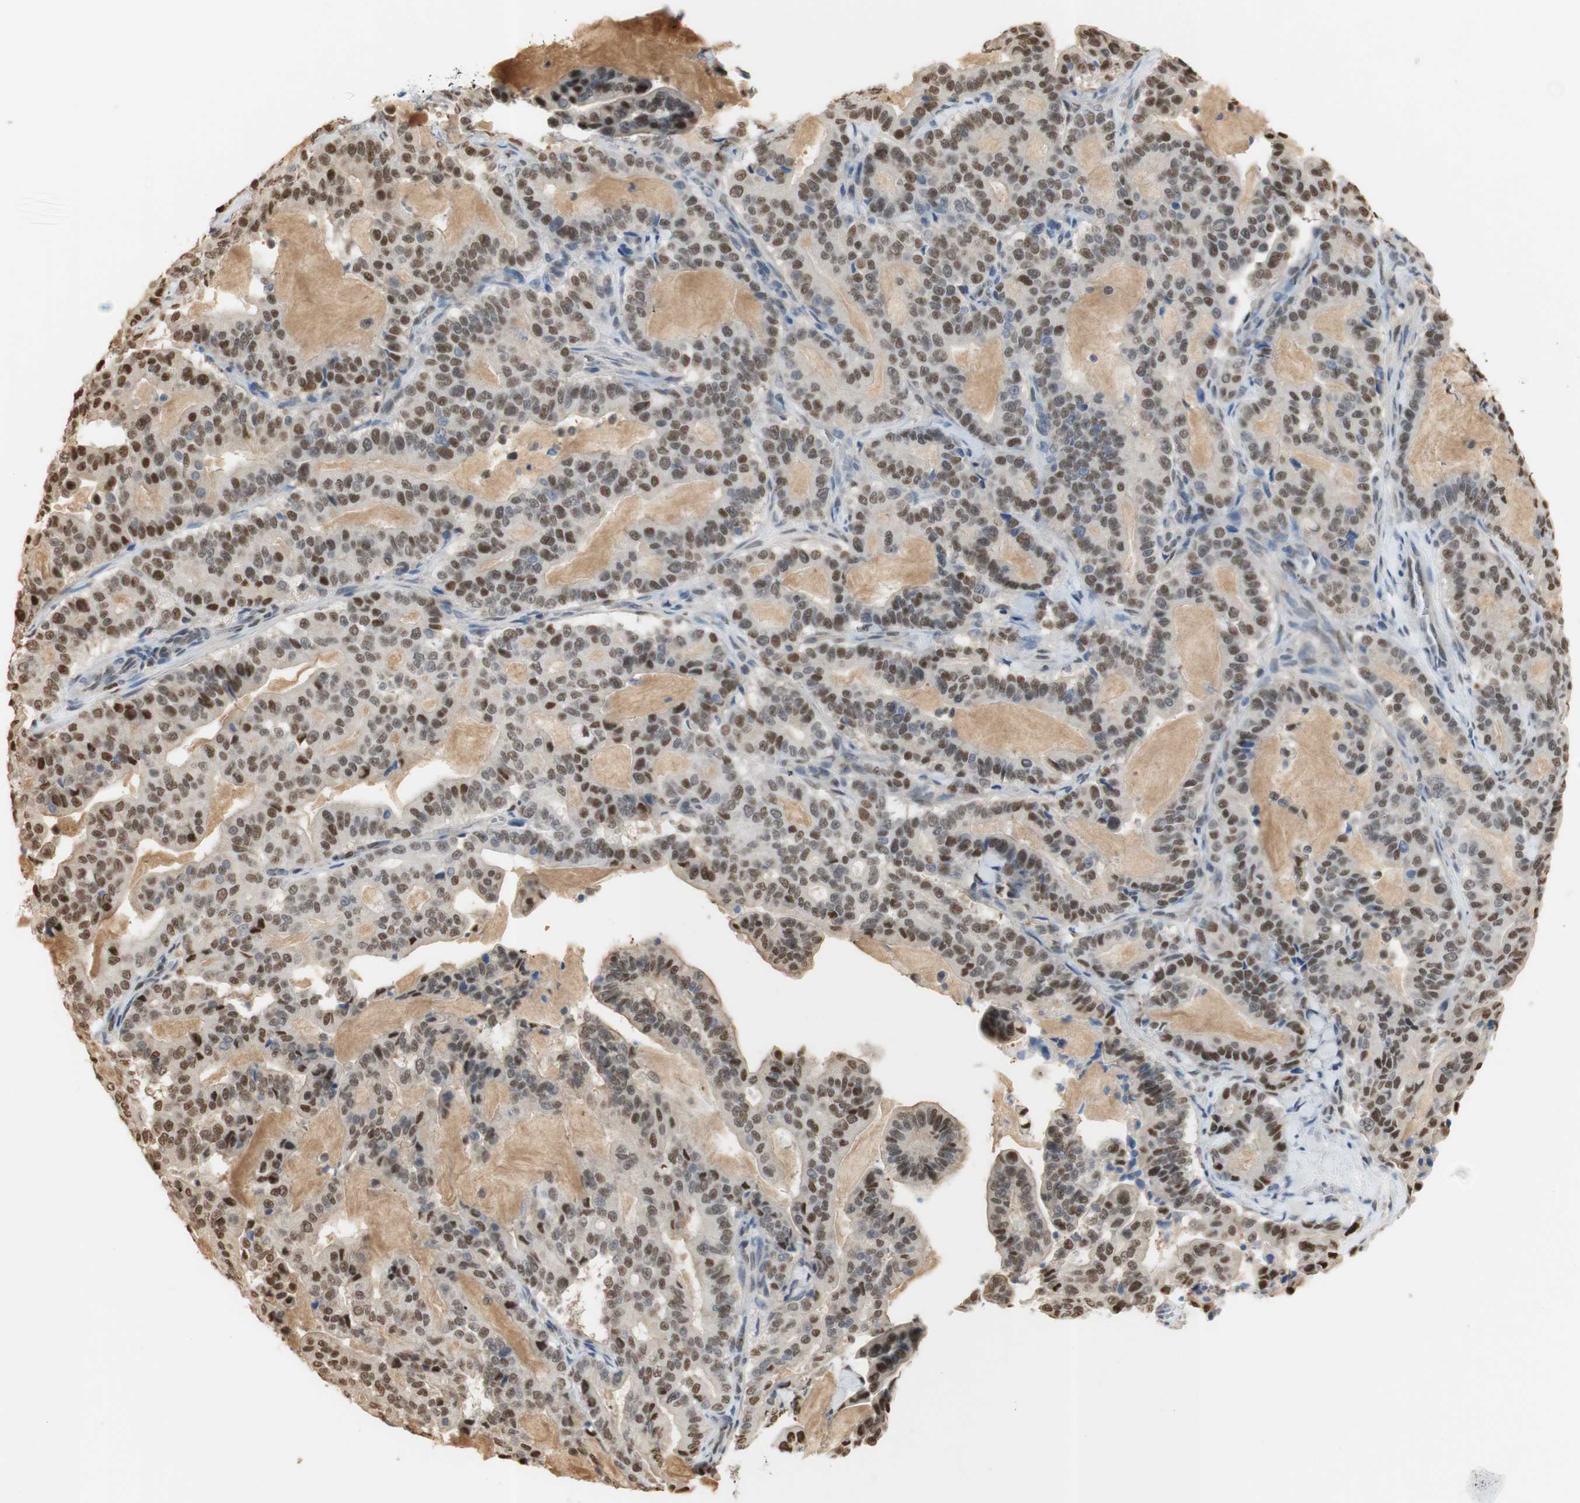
{"staining": {"intensity": "moderate", "quantity": ">75%", "location": "cytoplasmic/membranous,nuclear"}, "tissue": "pancreatic cancer", "cell_type": "Tumor cells", "image_type": "cancer", "snomed": [{"axis": "morphology", "description": "Adenocarcinoma, NOS"}, {"axis": "topography", "description": "Pancreas"}], "caption": "Human pancreatic cancer (adenocarcinoma) stained with a protein marker demonstrates moderate staining in tumor cells.", "gene": "NAP1L4", "patient": {"sex": "male", "age": 63}}